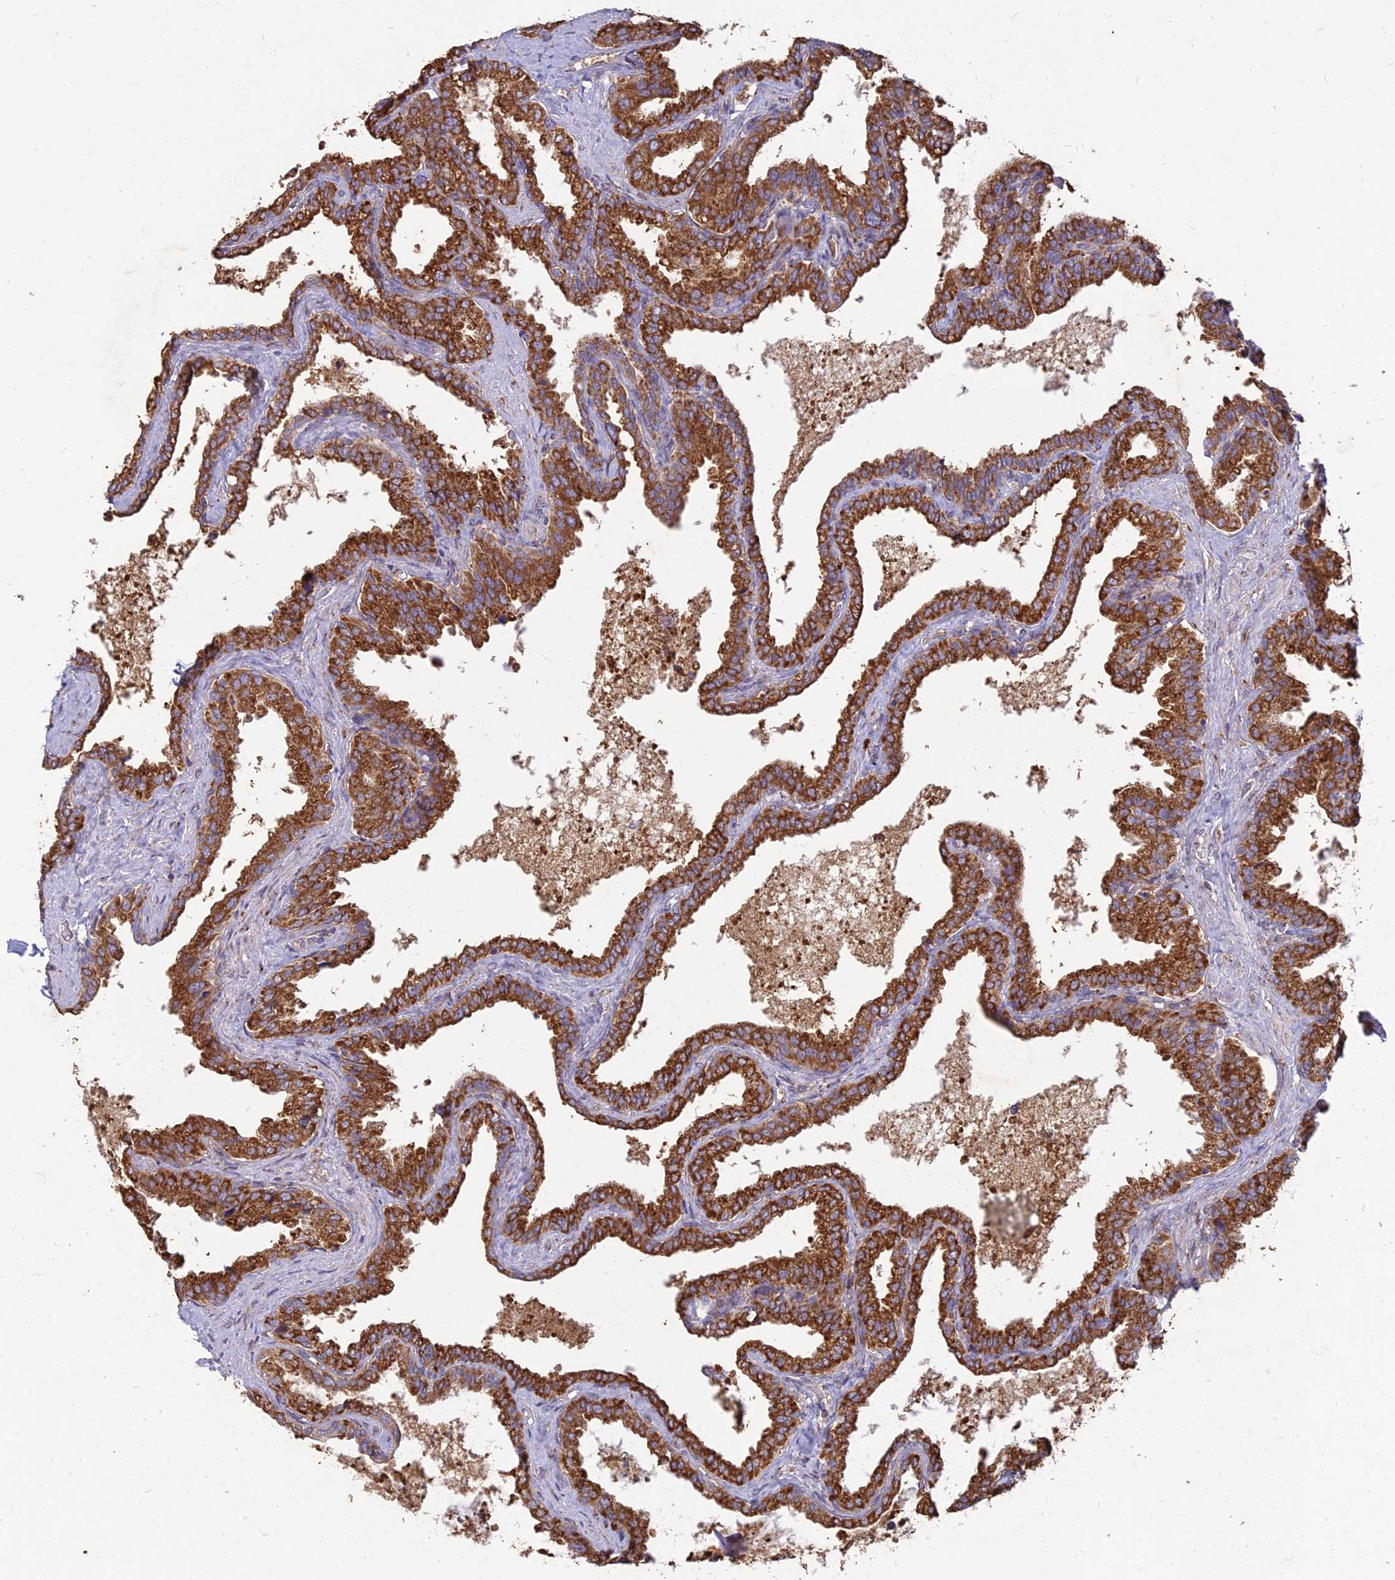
{"staining": {"intensity": "strong", "quantity": ">75%", "location": "cytoplasmic/membranous"}, "tissue": "seminal vesicle", "cell_type": "Glandular cells", "image_type": "normal", "snomed": [{"axis": "morphology", "description": "Normal tissue, NOS"}, {"axis": "topography", "description": "Seminal veicle"}], "caption": "Glandular cells display high levels of strong cytoplasmic/membranous staining in about >75% of cells in normal human seminal vesicle. Nuclei are stained in blue.", "gene": "NXNL2", "patient": {"sex": "male", "age": 46}}